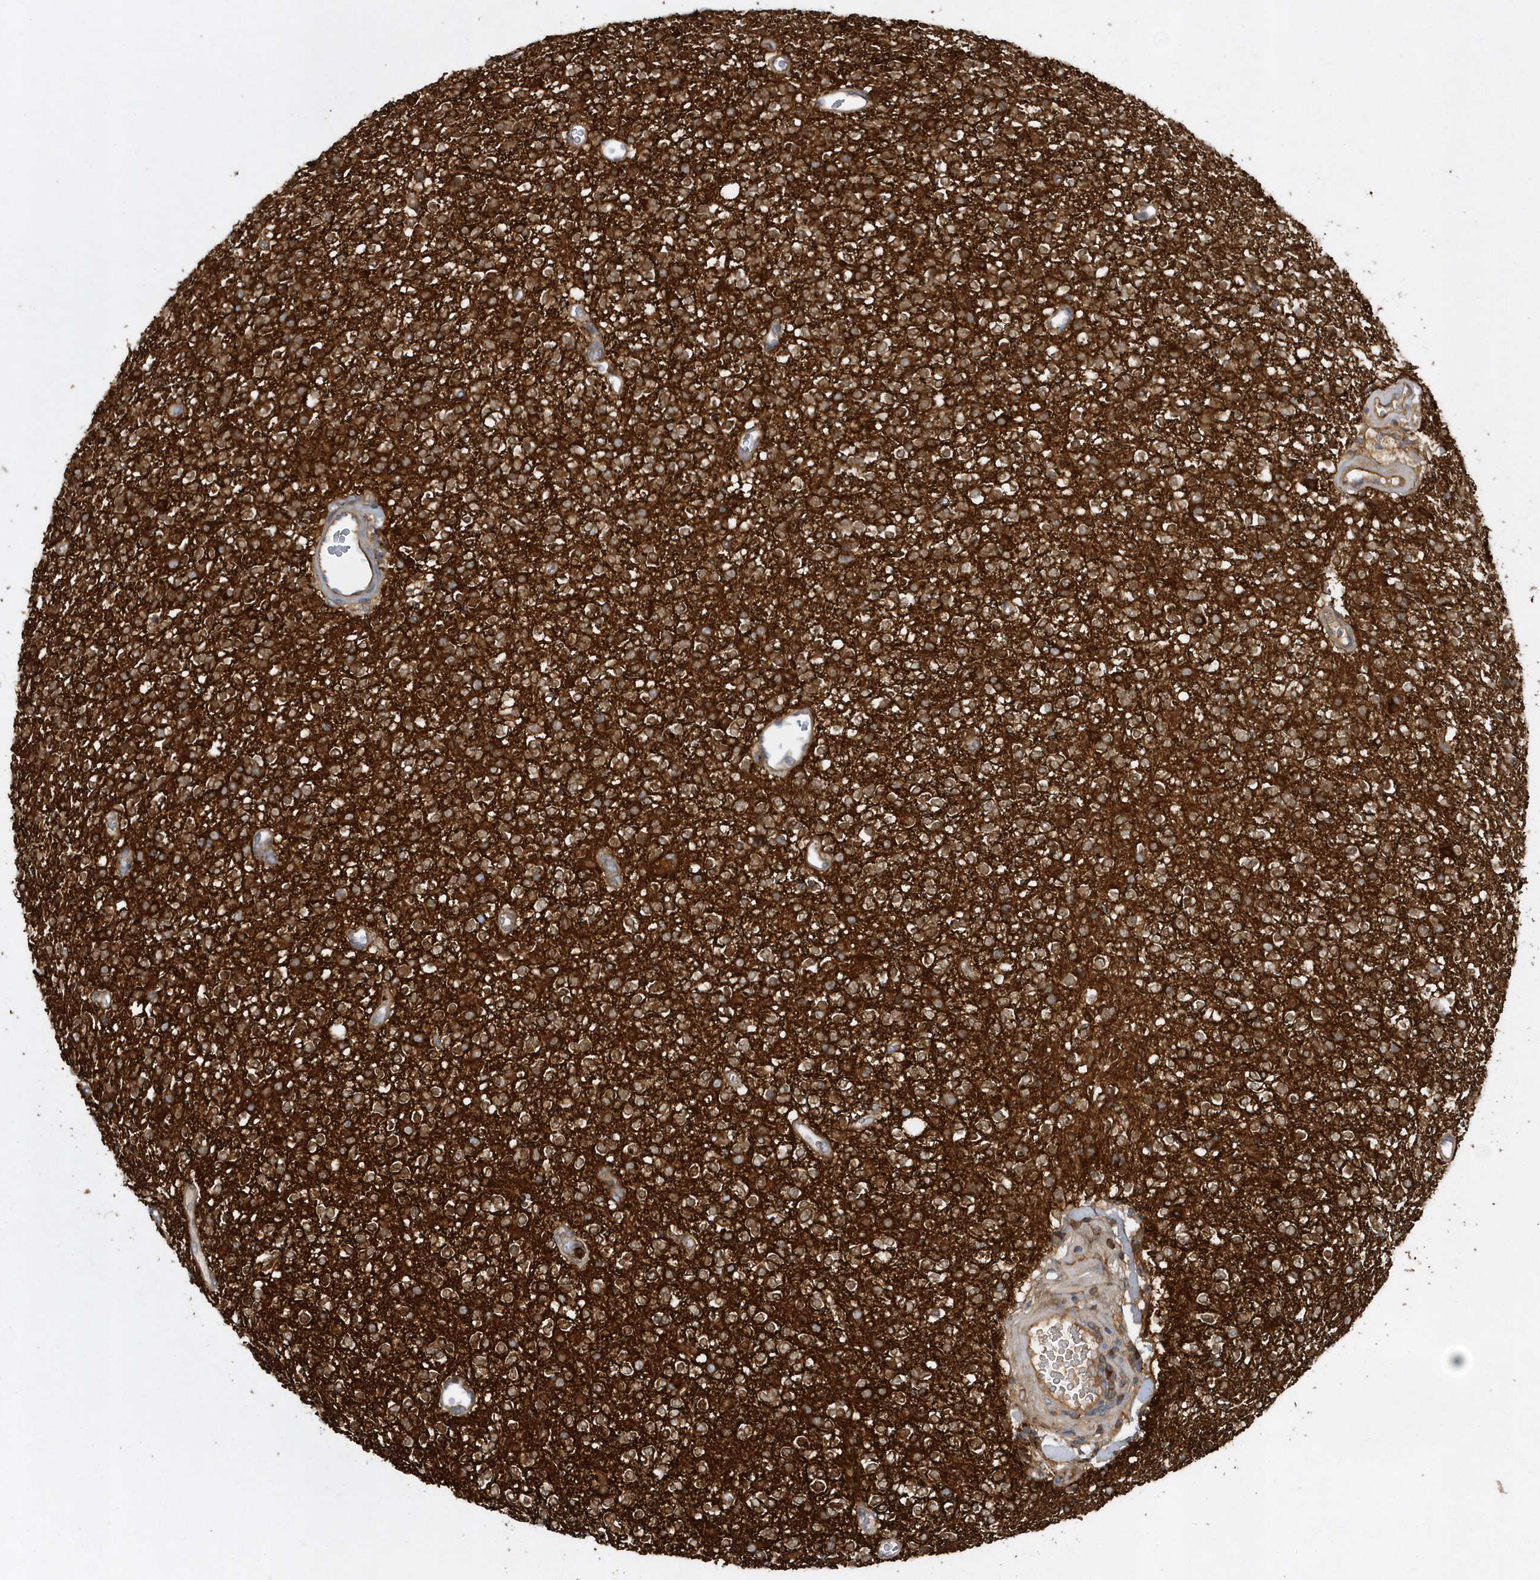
{"staining": {"intensity": "moderate", "quantity": ">75%", "location": "cytoplasmic/membranous"}, "tissue": "glioma", "cell_type": "Tumor cells", "image_type": "cancer", "snomed": [{"axis": "morphology", "description": "Glioma, malignant, High grade"}, {"axis": "topography", "description": "Brain"}], "caption": "A brown stain shows moderate cytoplasmic/membranous positivity of a protein in high-grade glioma (malignant) tumor cells. (IHC, brightfield microscopy, high magnification).", "gene": "PAICS", "patient": {"sex": "male", "age": 34}}